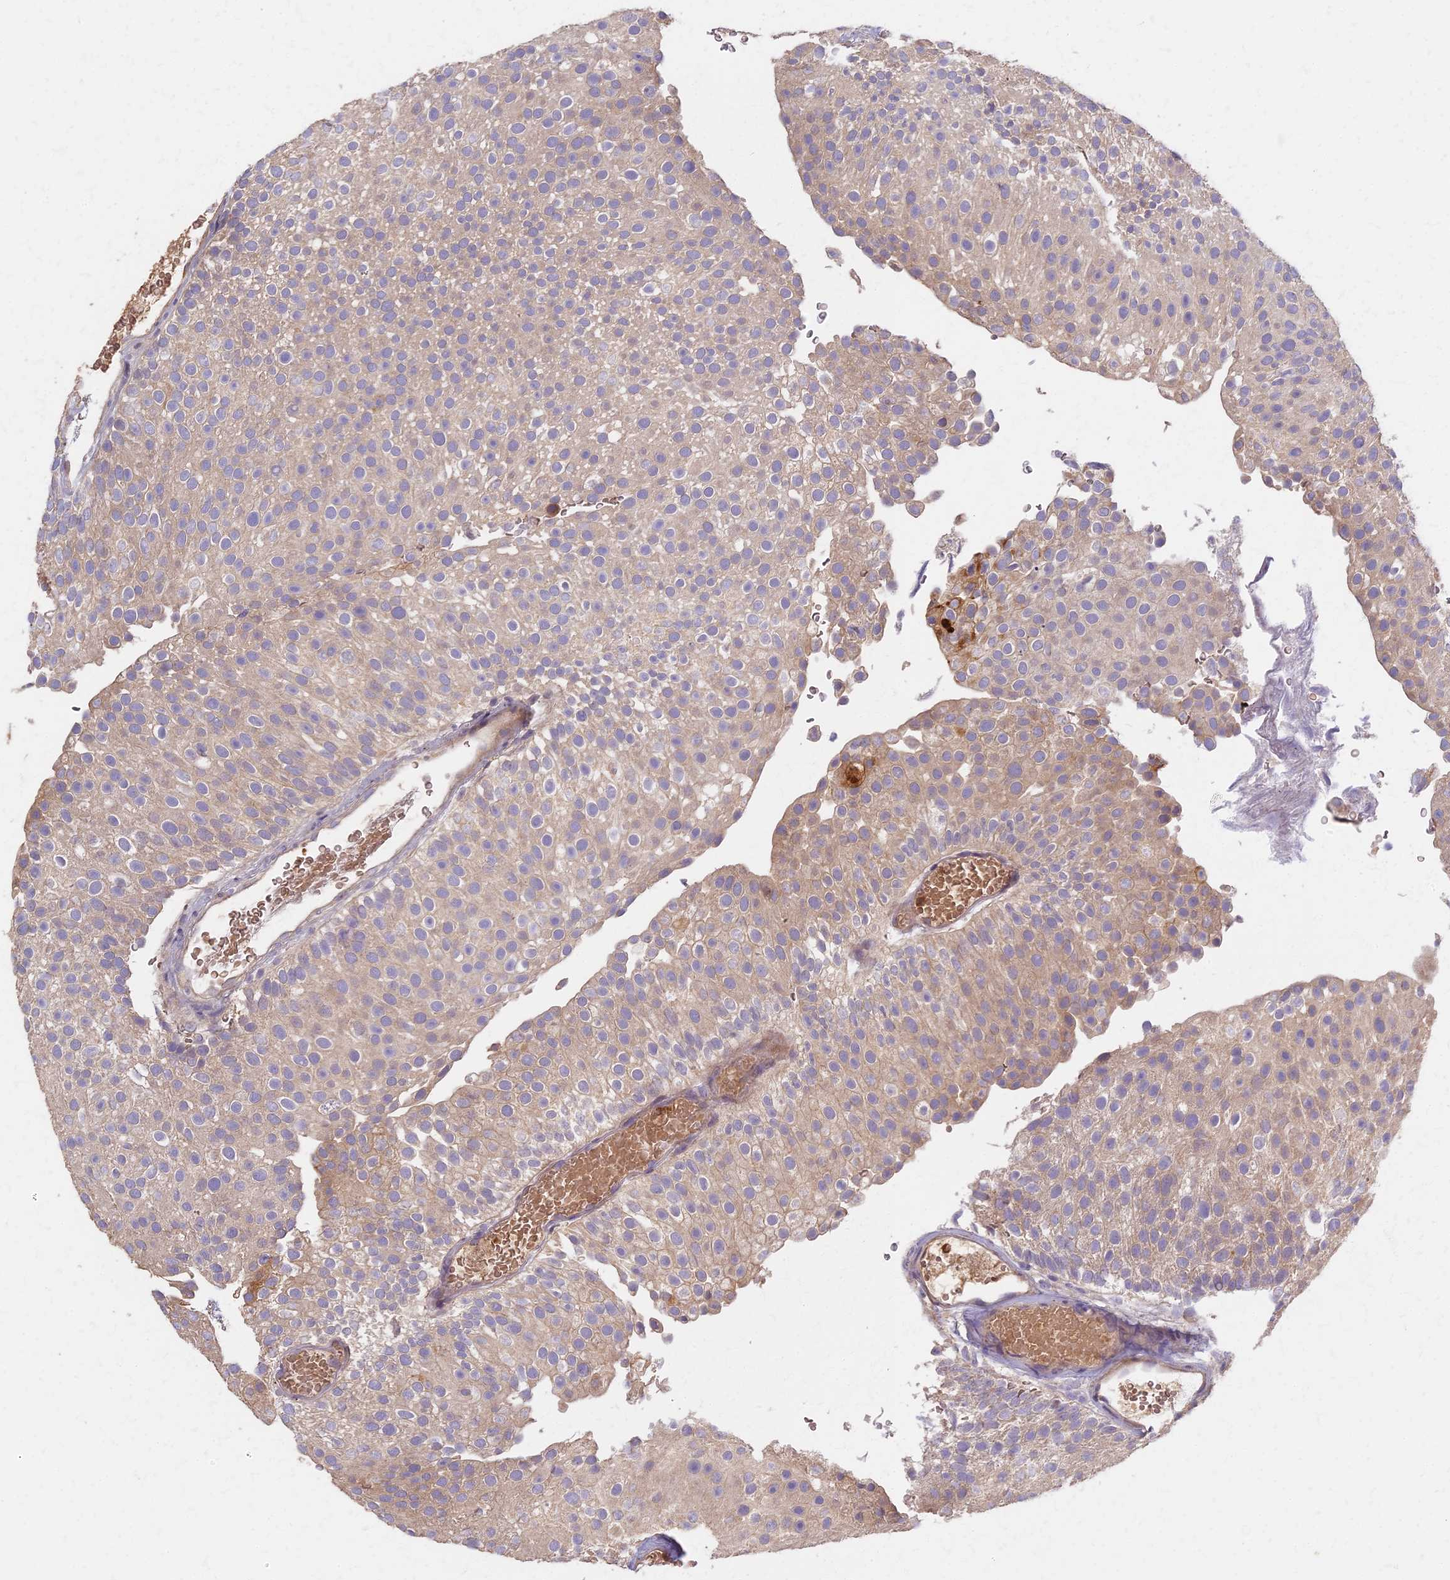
{"staining": {"intensity": "weak", "quantity": "<25%", "location": "cytoplasmic/membranous"}, "tissue": "urothelial cancer", "cell_type": "Tumor cells", "image_type": "cancer", "snomed": [{"axis": "morphology", "description": "Urothelial carcinoma, Low grade"}, {"axis": "topography", "description": "Urinary bladder"}], "caption": "A high-resolution image shows immunohistochemistry staining of urothelial cancer, which reveals no significant expression in tumor cells. (Stains: DAB (3,3'-diaminobenzidine) immunohistochemistry with hematoxylin counter stain, Microscopy: brightfield microscopy at high magnification).", "gene": "AP4E1", "patient": {"sex": "male", "age": 78}}